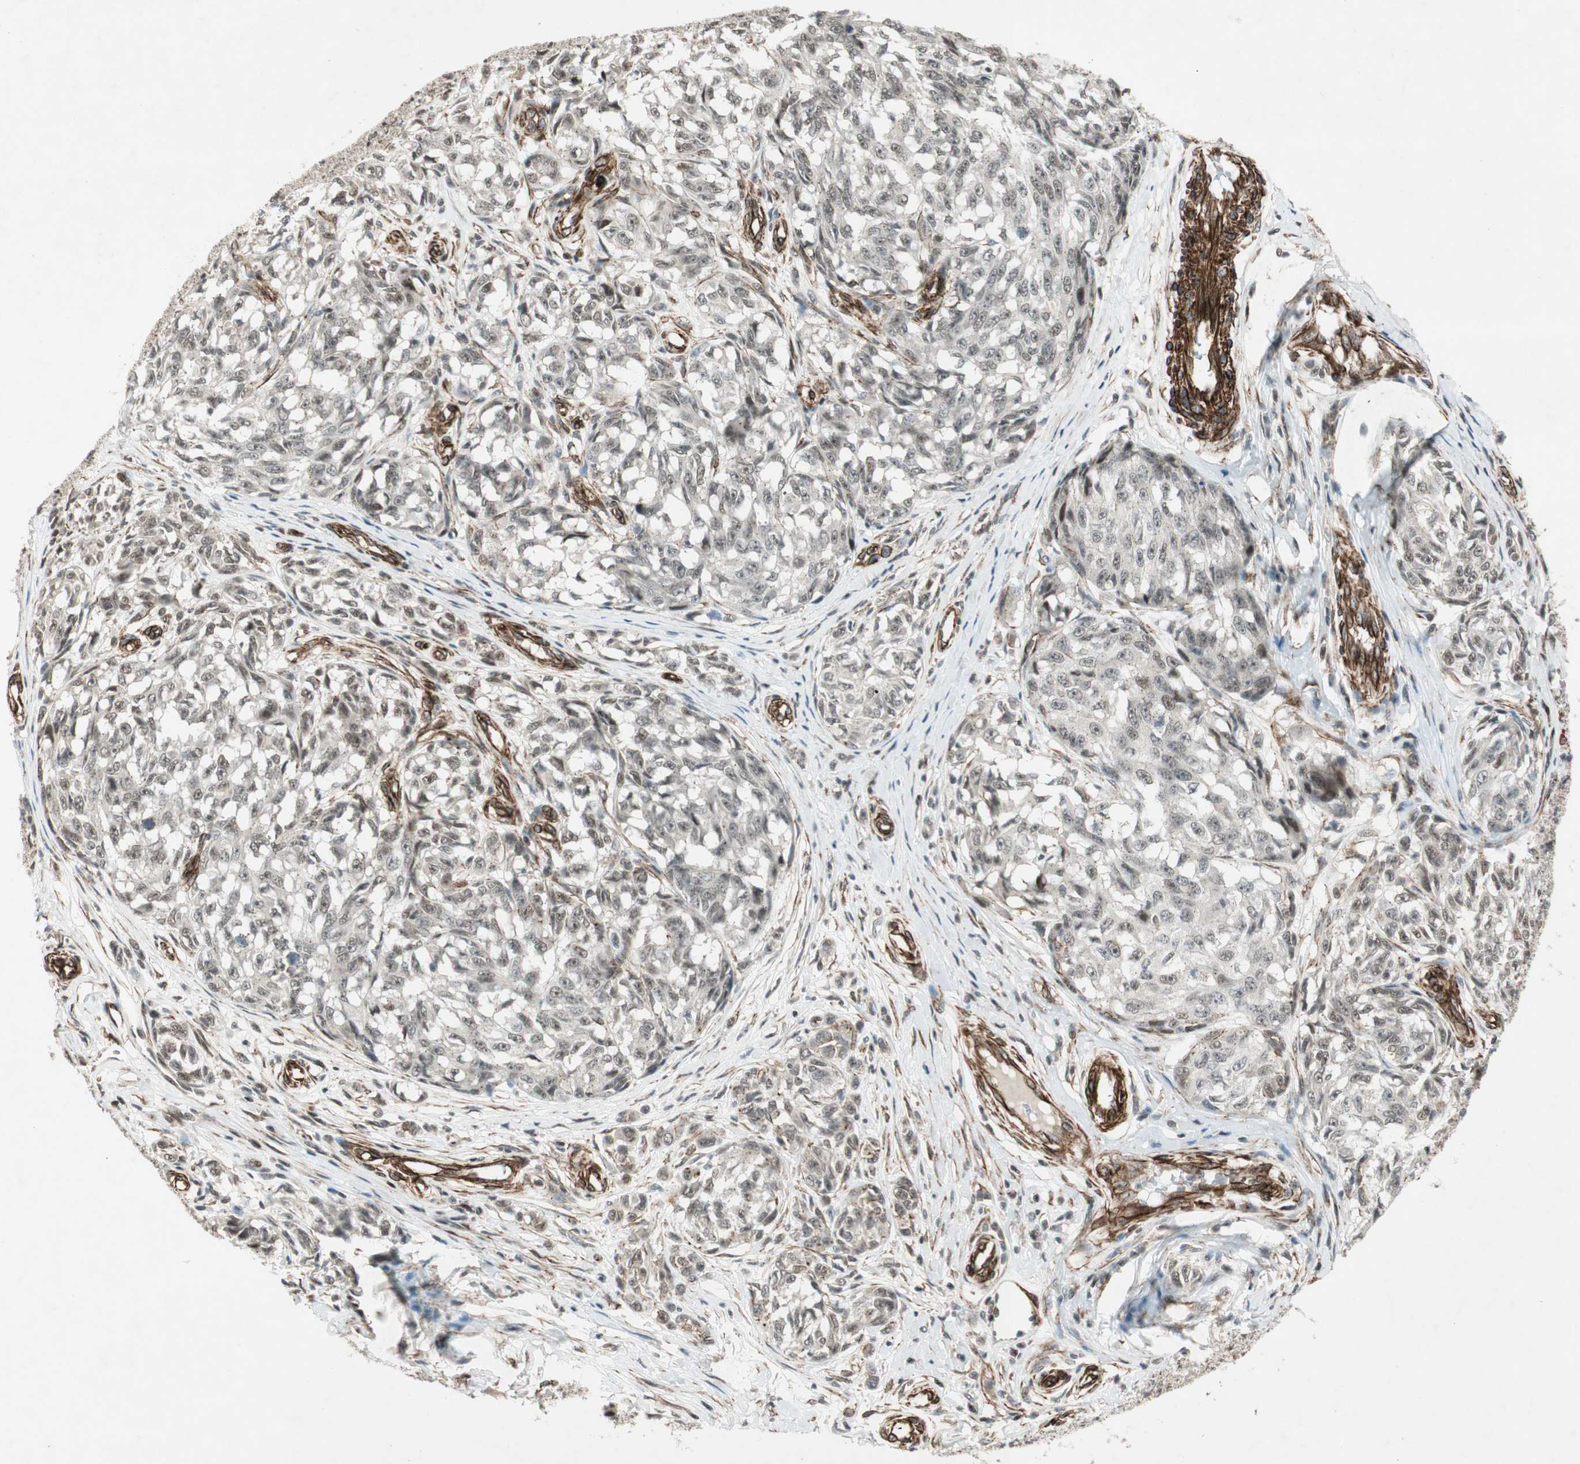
{"staining": {"intensity": "moderate", "quantity": ">75%", "location": "nuclear"}, "tissue": "melanoma", "cell_type": "Tumor cells", "image_type": "cancer", "snomed": [{"axis": "morphology", "description": "Malignant melanoma, NOS"}, {"axis": "topography", "description": "Skin"}], "caption": "IHC (DAB (3,3'-diaminobenzidine)) staining of melanoma exhibits moderate nuclear protein positivity in approximately >75% of tumor cells. Nuclei are stained in blue.", "gene": "CDK19", "patient": {"sex": "female", "age": 64}}